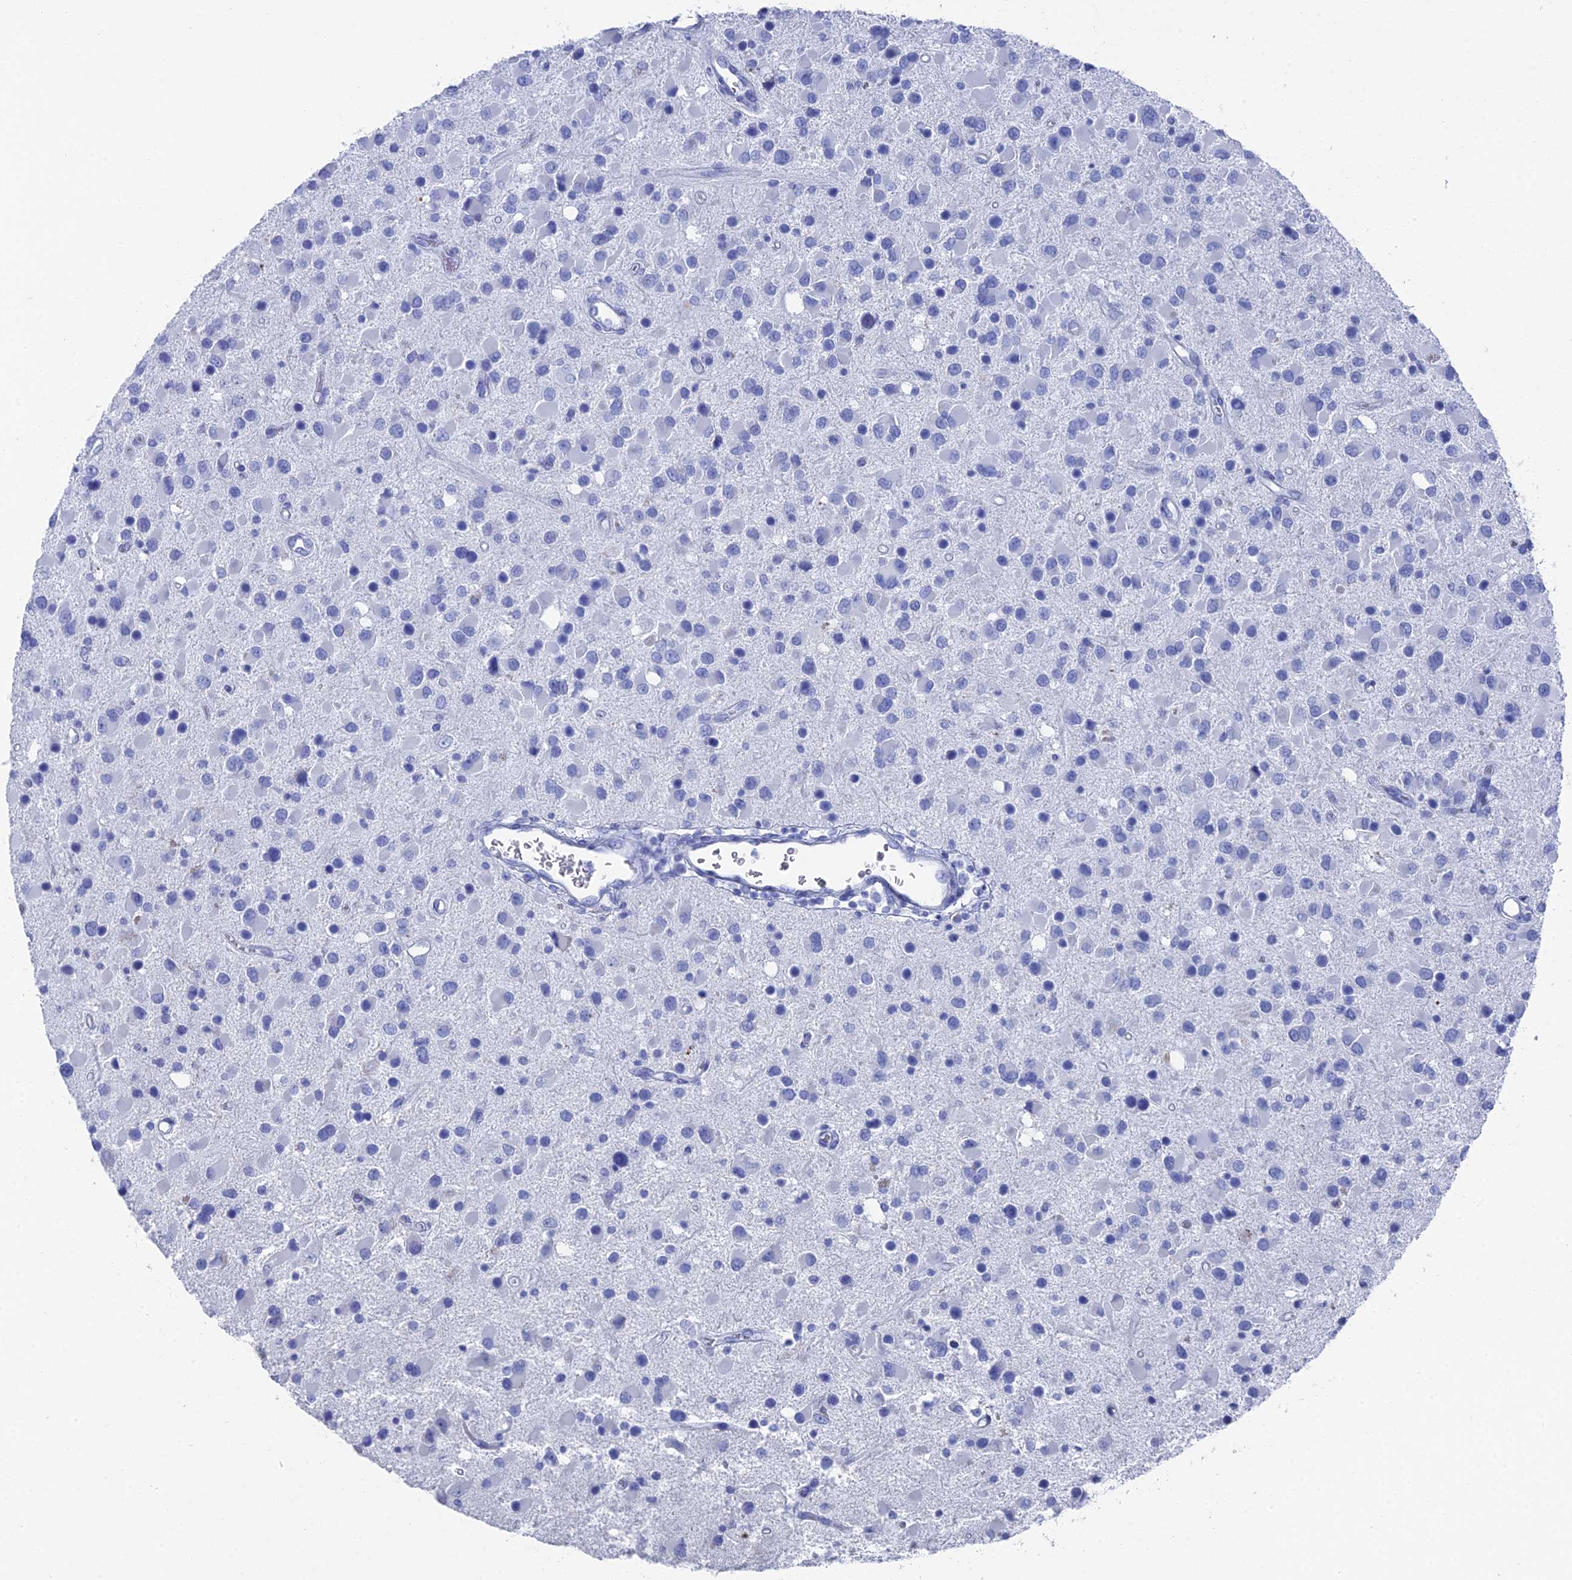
{"staining": {"intensity": "negative", "quantity": "none", "location": "none"}, "tissue": "glioma", "cell_type": "Tumor cells", "image_type": "cancer", "snomed": [{"axis": "morphology", "description": "Glioma, malignant, High grade"}, {"axis": "topography", "description": "Brain"}], "caption": "Glioma stained for a protein using immunohistochemistry shows no positivity tumor cells.", "gene": "ENPP3", "patient": {"sex": "male", "age": 53}}